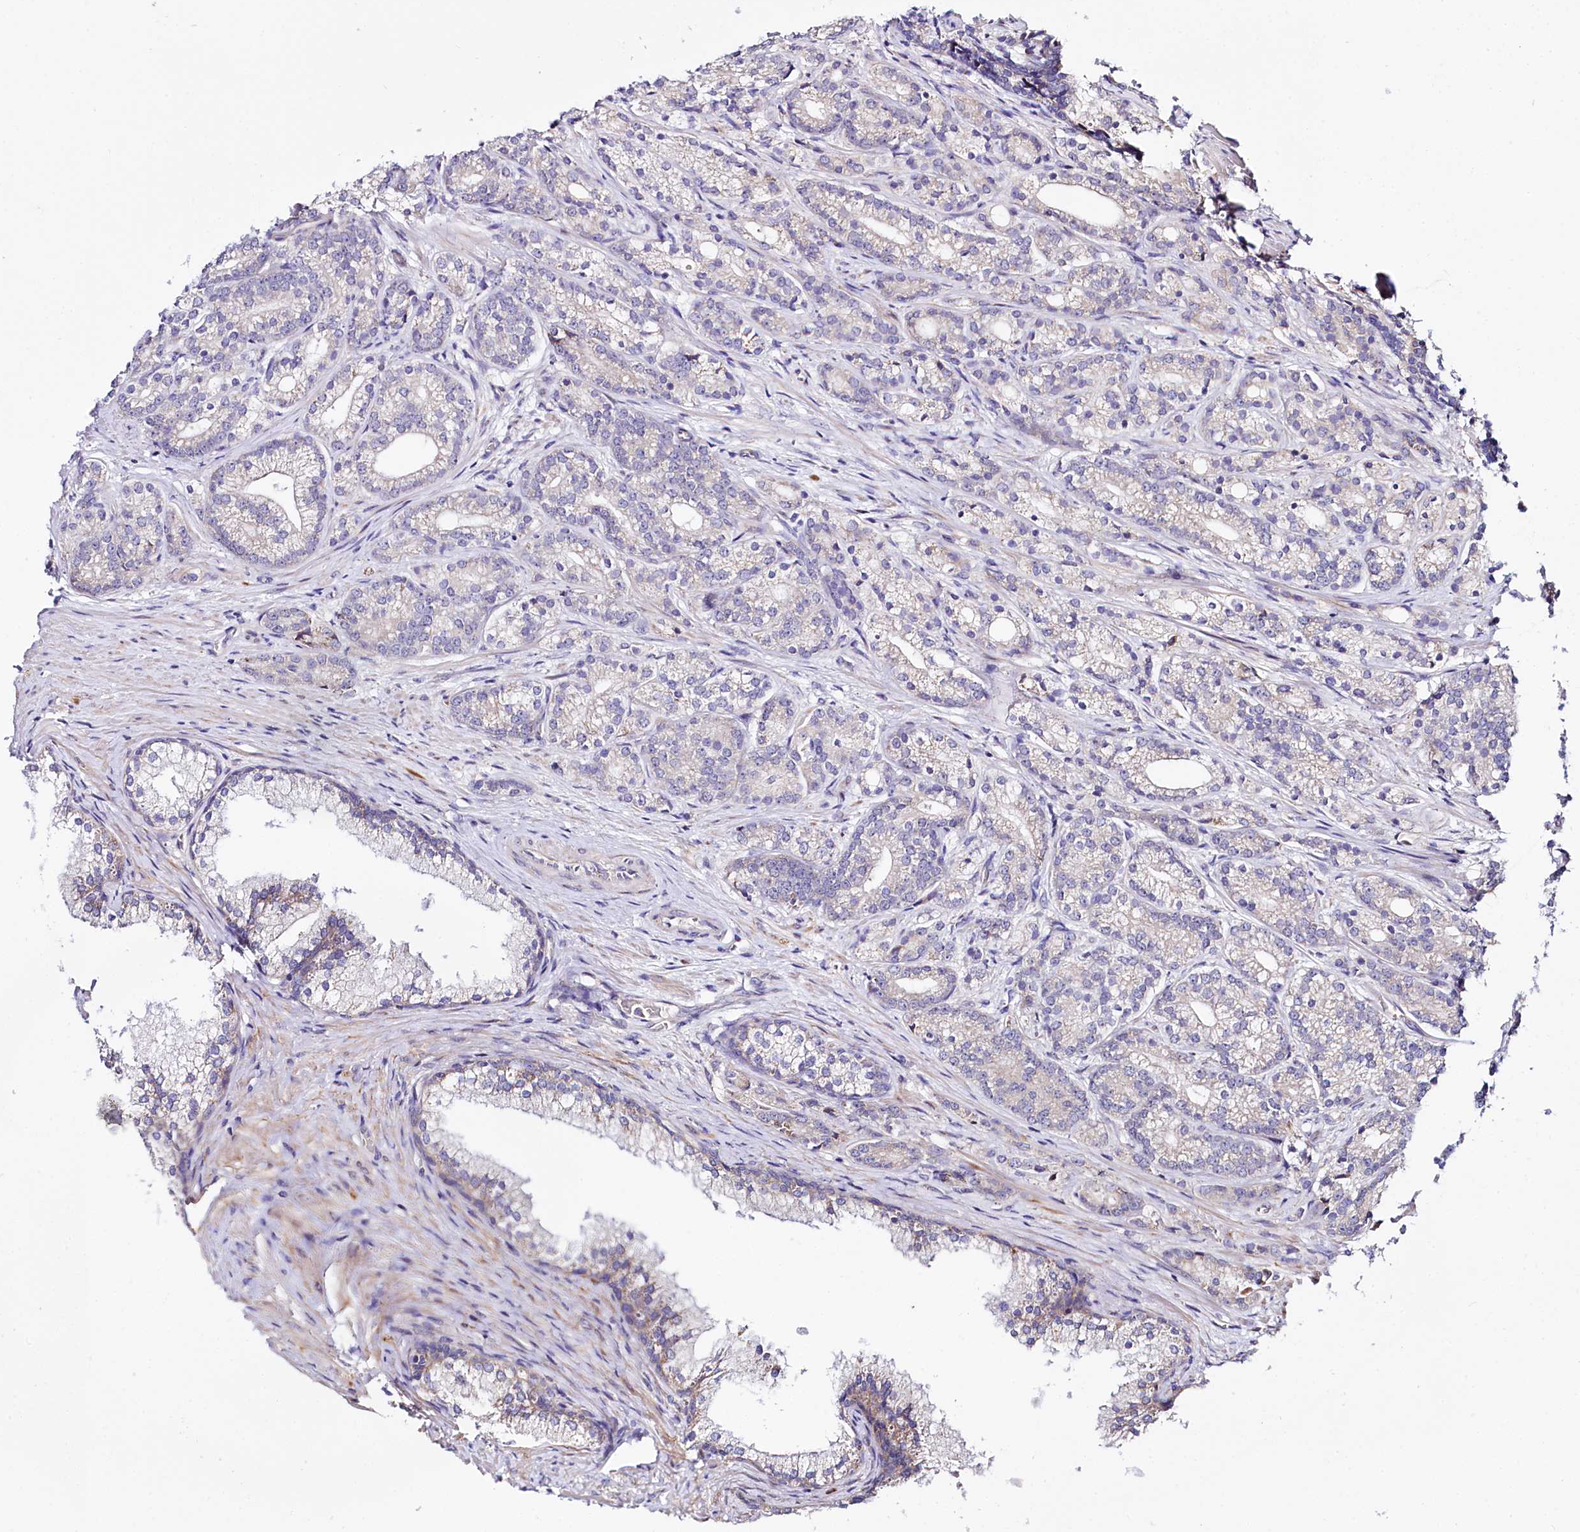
{"staining": {"intensity": "negative", "quantity": "none", "location": "none"}, "tissue": "prostate cancer", "cell_type": "Tumor cells", "image_type": "cancer", "snomed": [{"axis": "morphology", "description": "Adenocarcinoma, Low grade"}, {"axis": "topography", "description": "Prostate"}], "caption": "An immunohistochemistry image of prostate low-grade adenocarcinoma is shown. There is no staining in tumor cells of prostate low-grade adenocarcinoma. Nuclei are stained in blue.", "gene": "CEP295", "patient": {"sex": "male", "age": 71}}